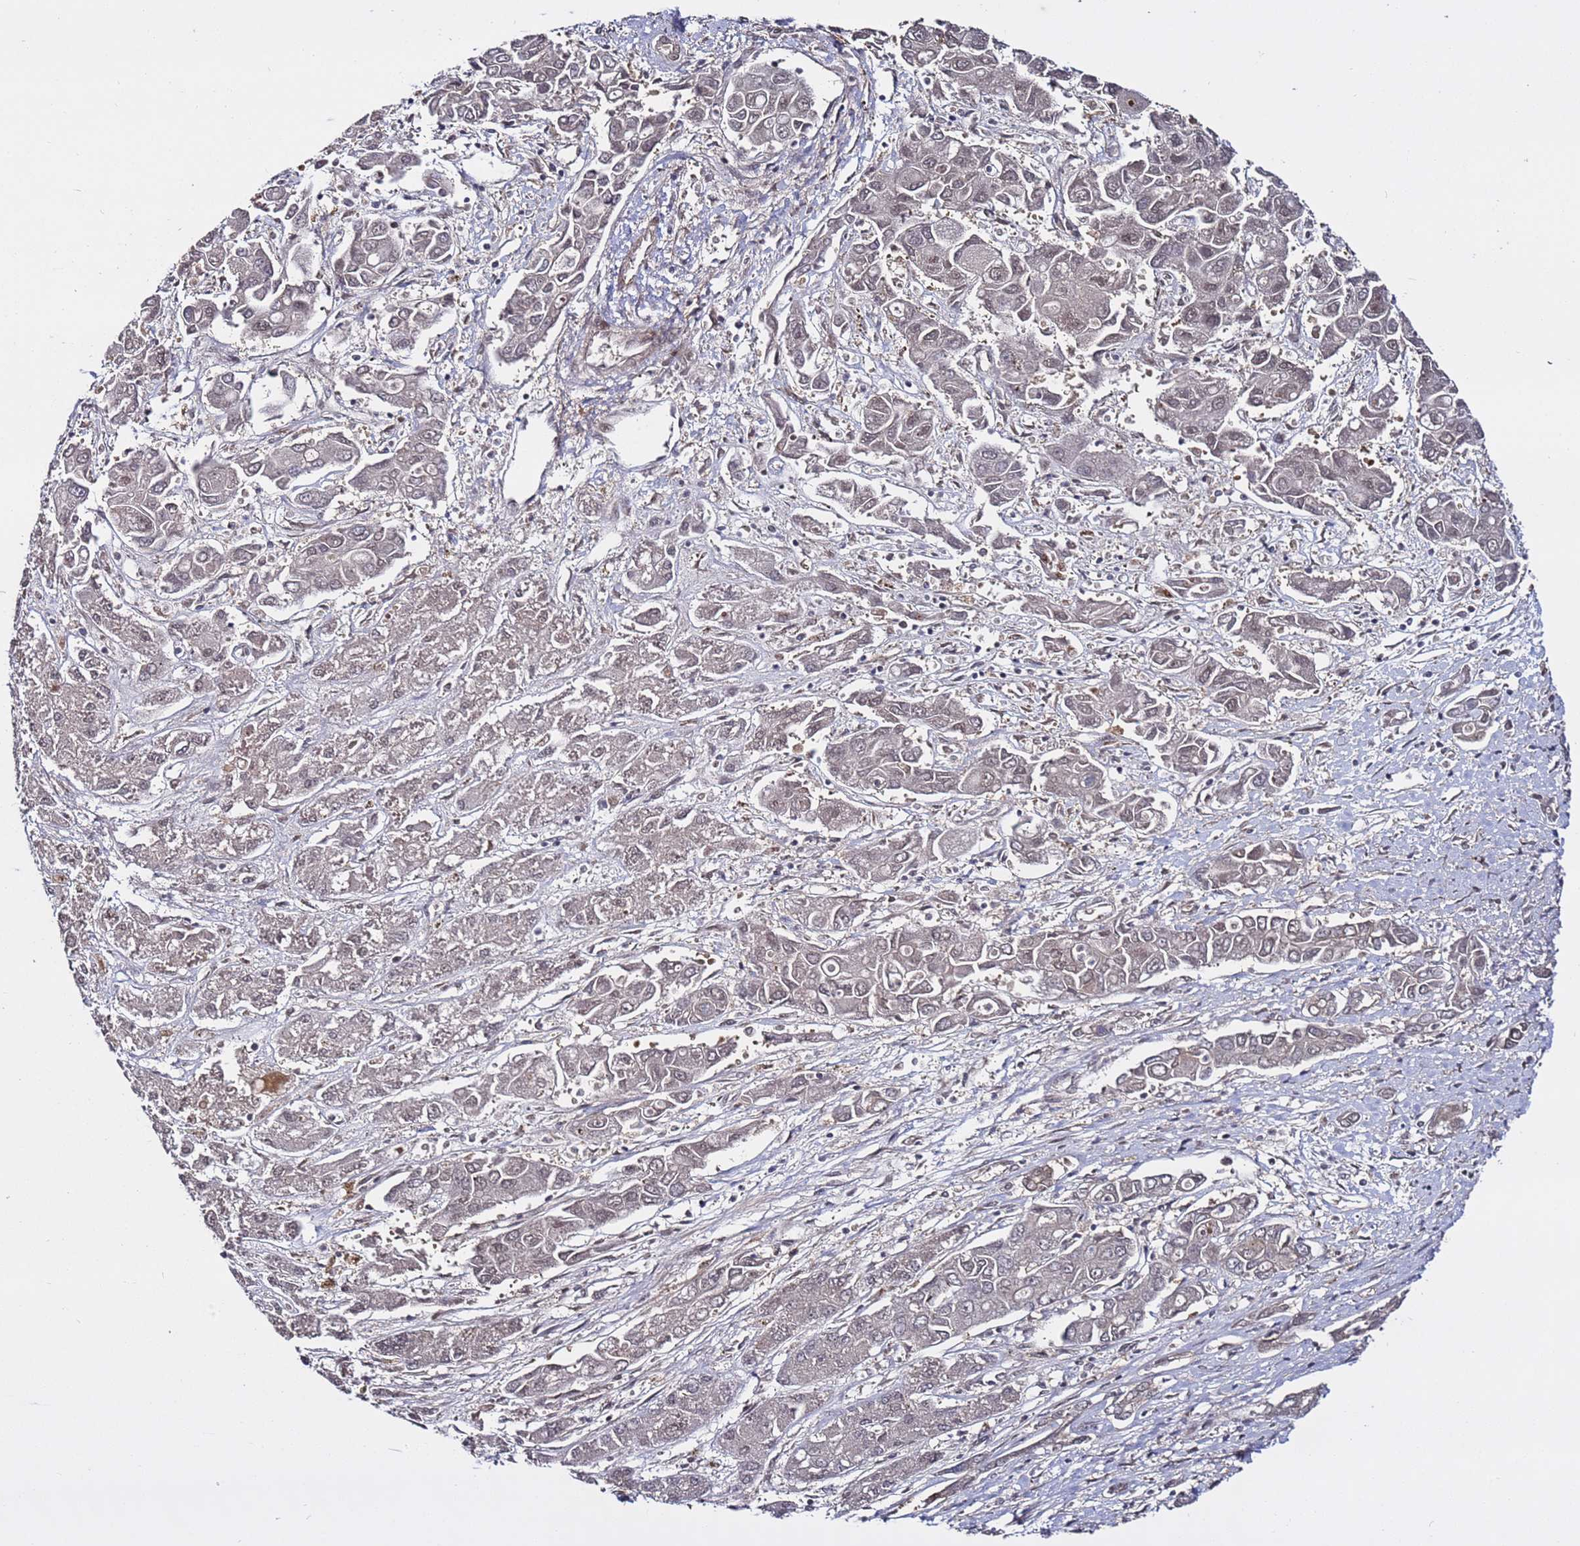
{"staining": {"intensity": "weak", "quantity": "25%-75%", "location": "nuclear"}, "tissue": "liver cancer", "cell_type": "Tumor cells", "image_type": "cancer", "snomed": [{"axis": "morphology", "description": "Cholangiocarcinoma"}, {"axis": "topography", "description": "Liver"}], "caption": "Protein positivity by IHC reveals weak nuclear positivity in approximately 25%-75% of tumor cells in liver cancer. (Stains: DAB in brown, nuclei in blue, Microscopy: brightfield microscopy at high magnification).", "gene": "POLR2D", "patient": {"sex": "male", "age": 67}}